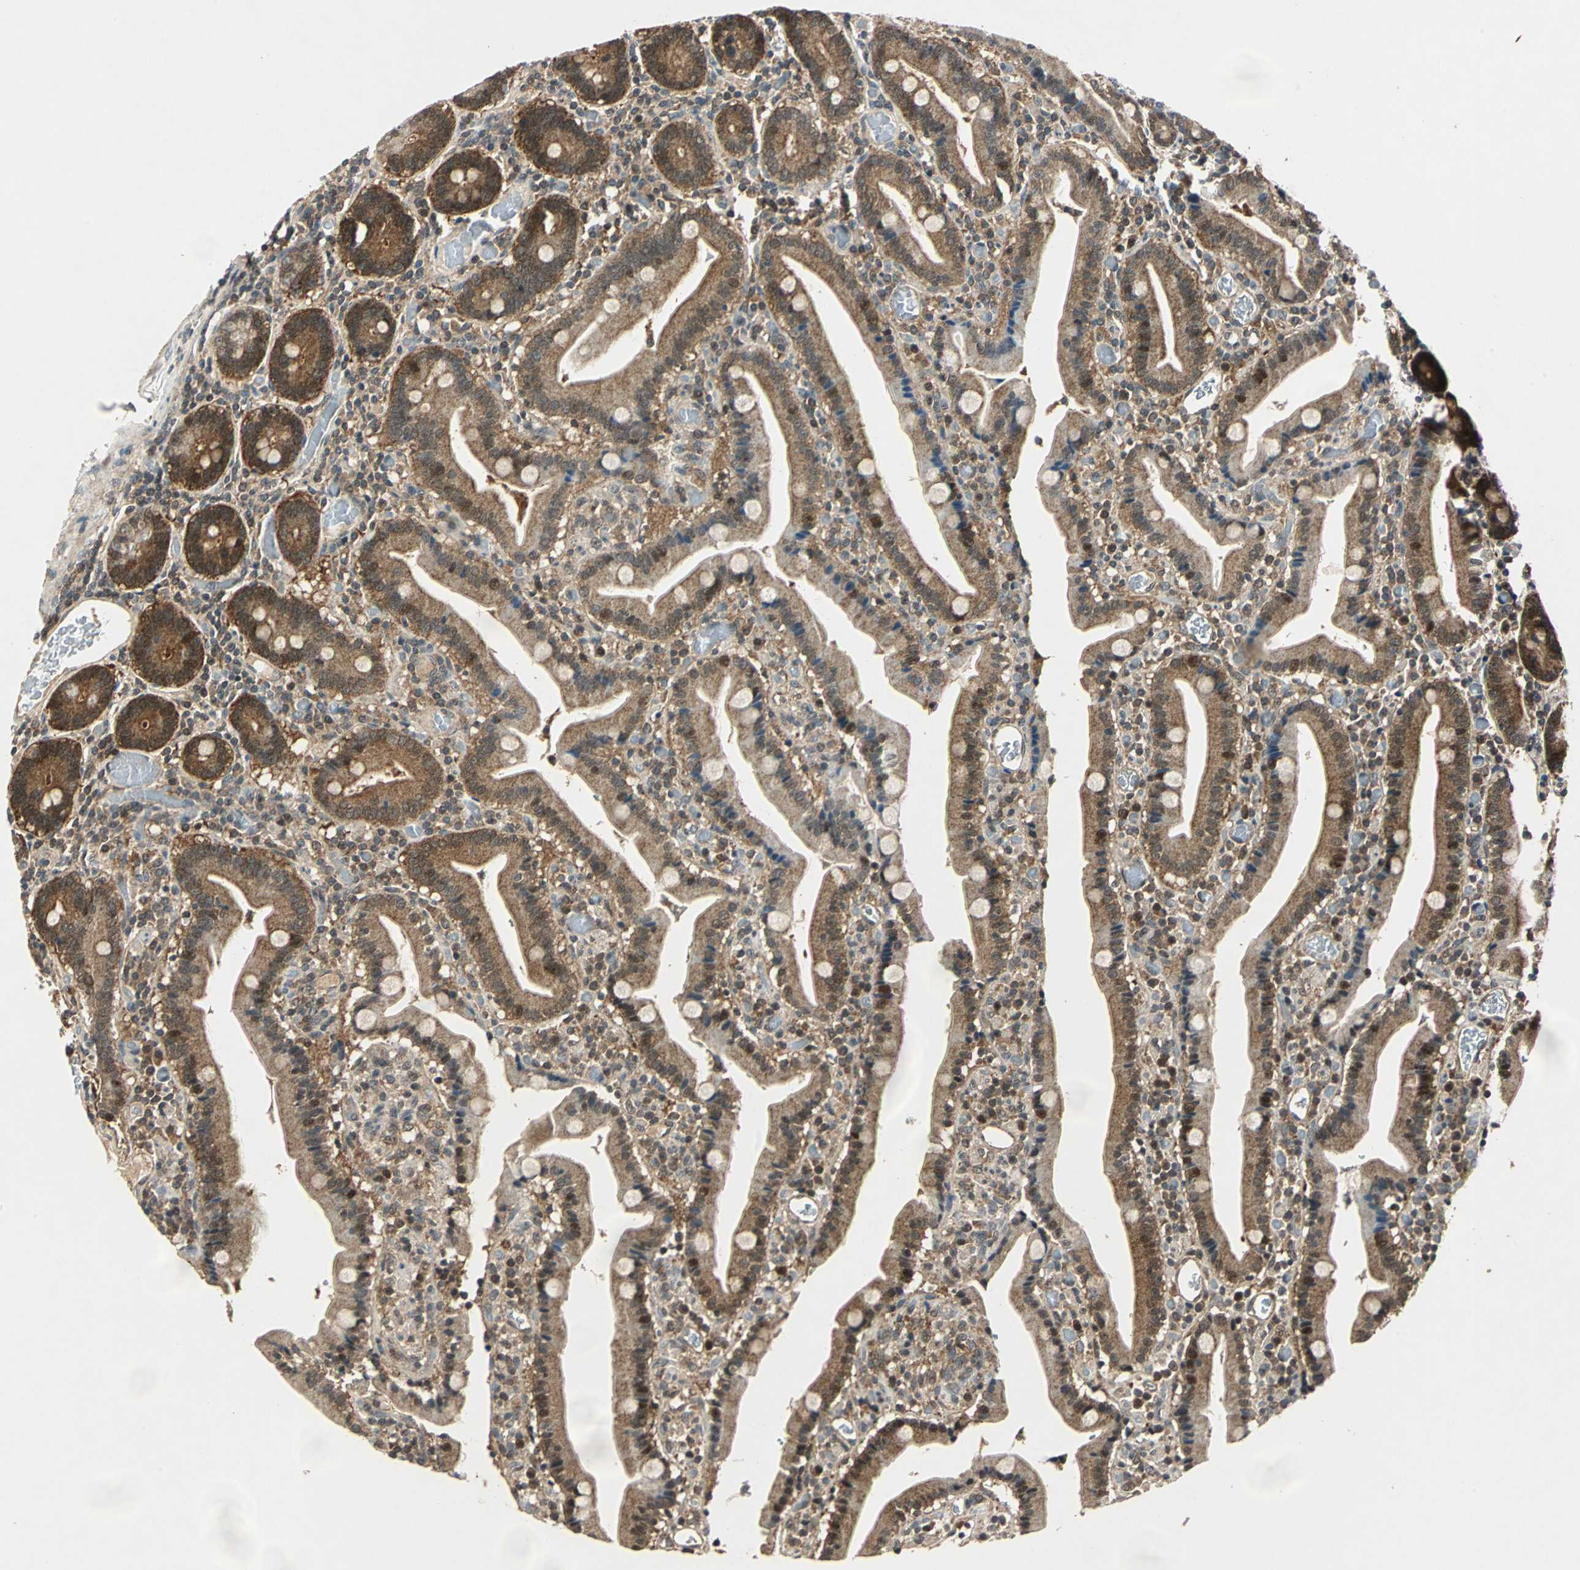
{"staining": {"intensity": "moderate", "quantity": ">75%", "location": "cytoplasmic/membranous"}, "tissue": "duodenum", "cell_type": "Glandular cells", "image_type": "normal", "snomed": [{"axis": "morphology", "description": "Normal tissue, NOS"}, {"axis": "topography", "description": "Duodenum"}], "caption": "DAB immunohistochemical staining of unremarkable duodenum displays moderate cytoplasmic/membranous protein expression in approximately >75% of glandular cells. The protein is stained brown, and the nuclei are stained in blue (DAB IHC with brightfield microscopy, high magnification).", "gene": "AHSA1", "patient": {"sex": "female", "age": 53}}